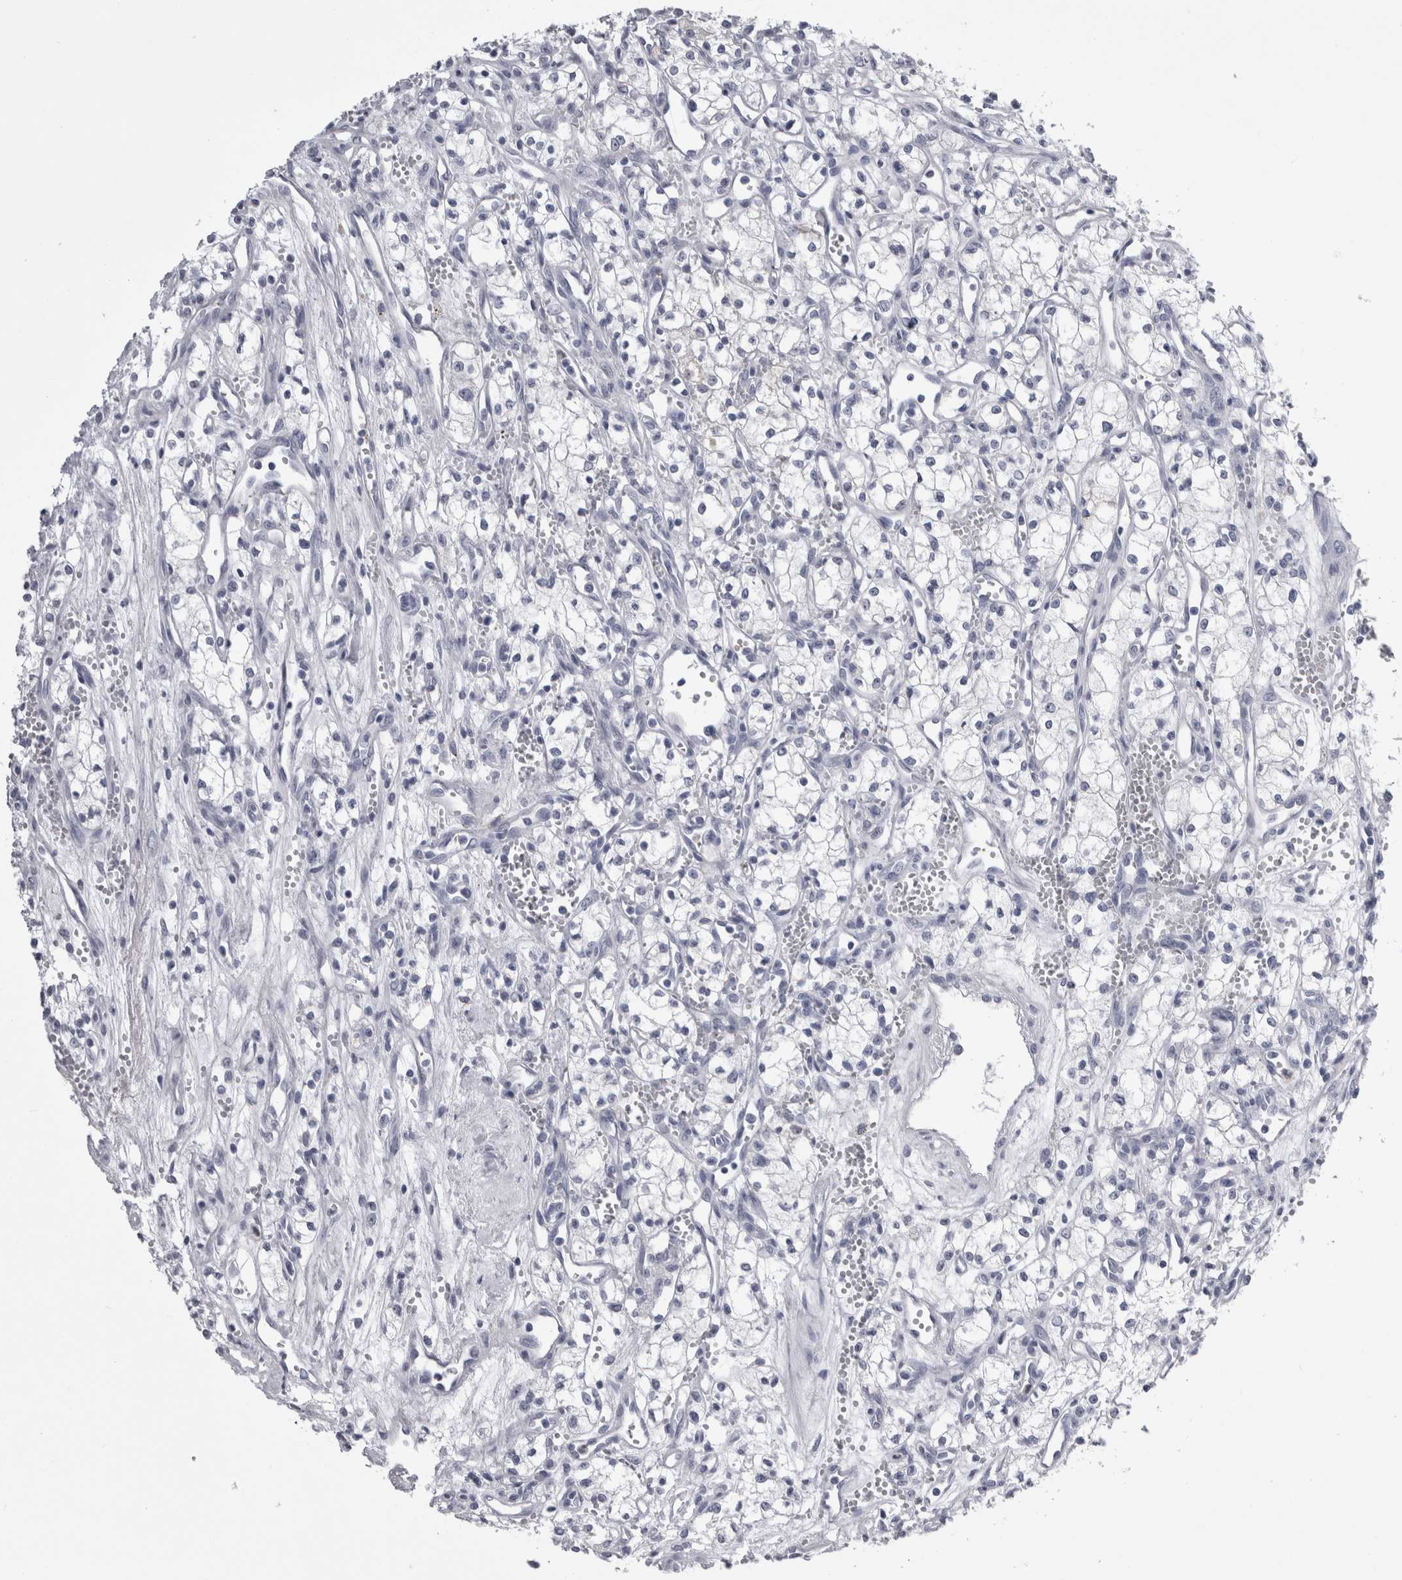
{"staining": {"intensity": "negative", "quantity": "none", "location": "none"}, "tissue": "renal cancer", "cell_type": "Tumor cells", "image_type": "cancer", "snomed": [{"axis": "morphology", "description": "Adenocarcinoma, NOS"}, {"axis": "topography", "description": "Kidney"}], "caption": "Renal adenocarcinoma was stained to show a protein in brown. There is no significant positivity in tumor cells.", "gene": "ALDH8A1", "patient": {"sex": "male", "age": 59}}